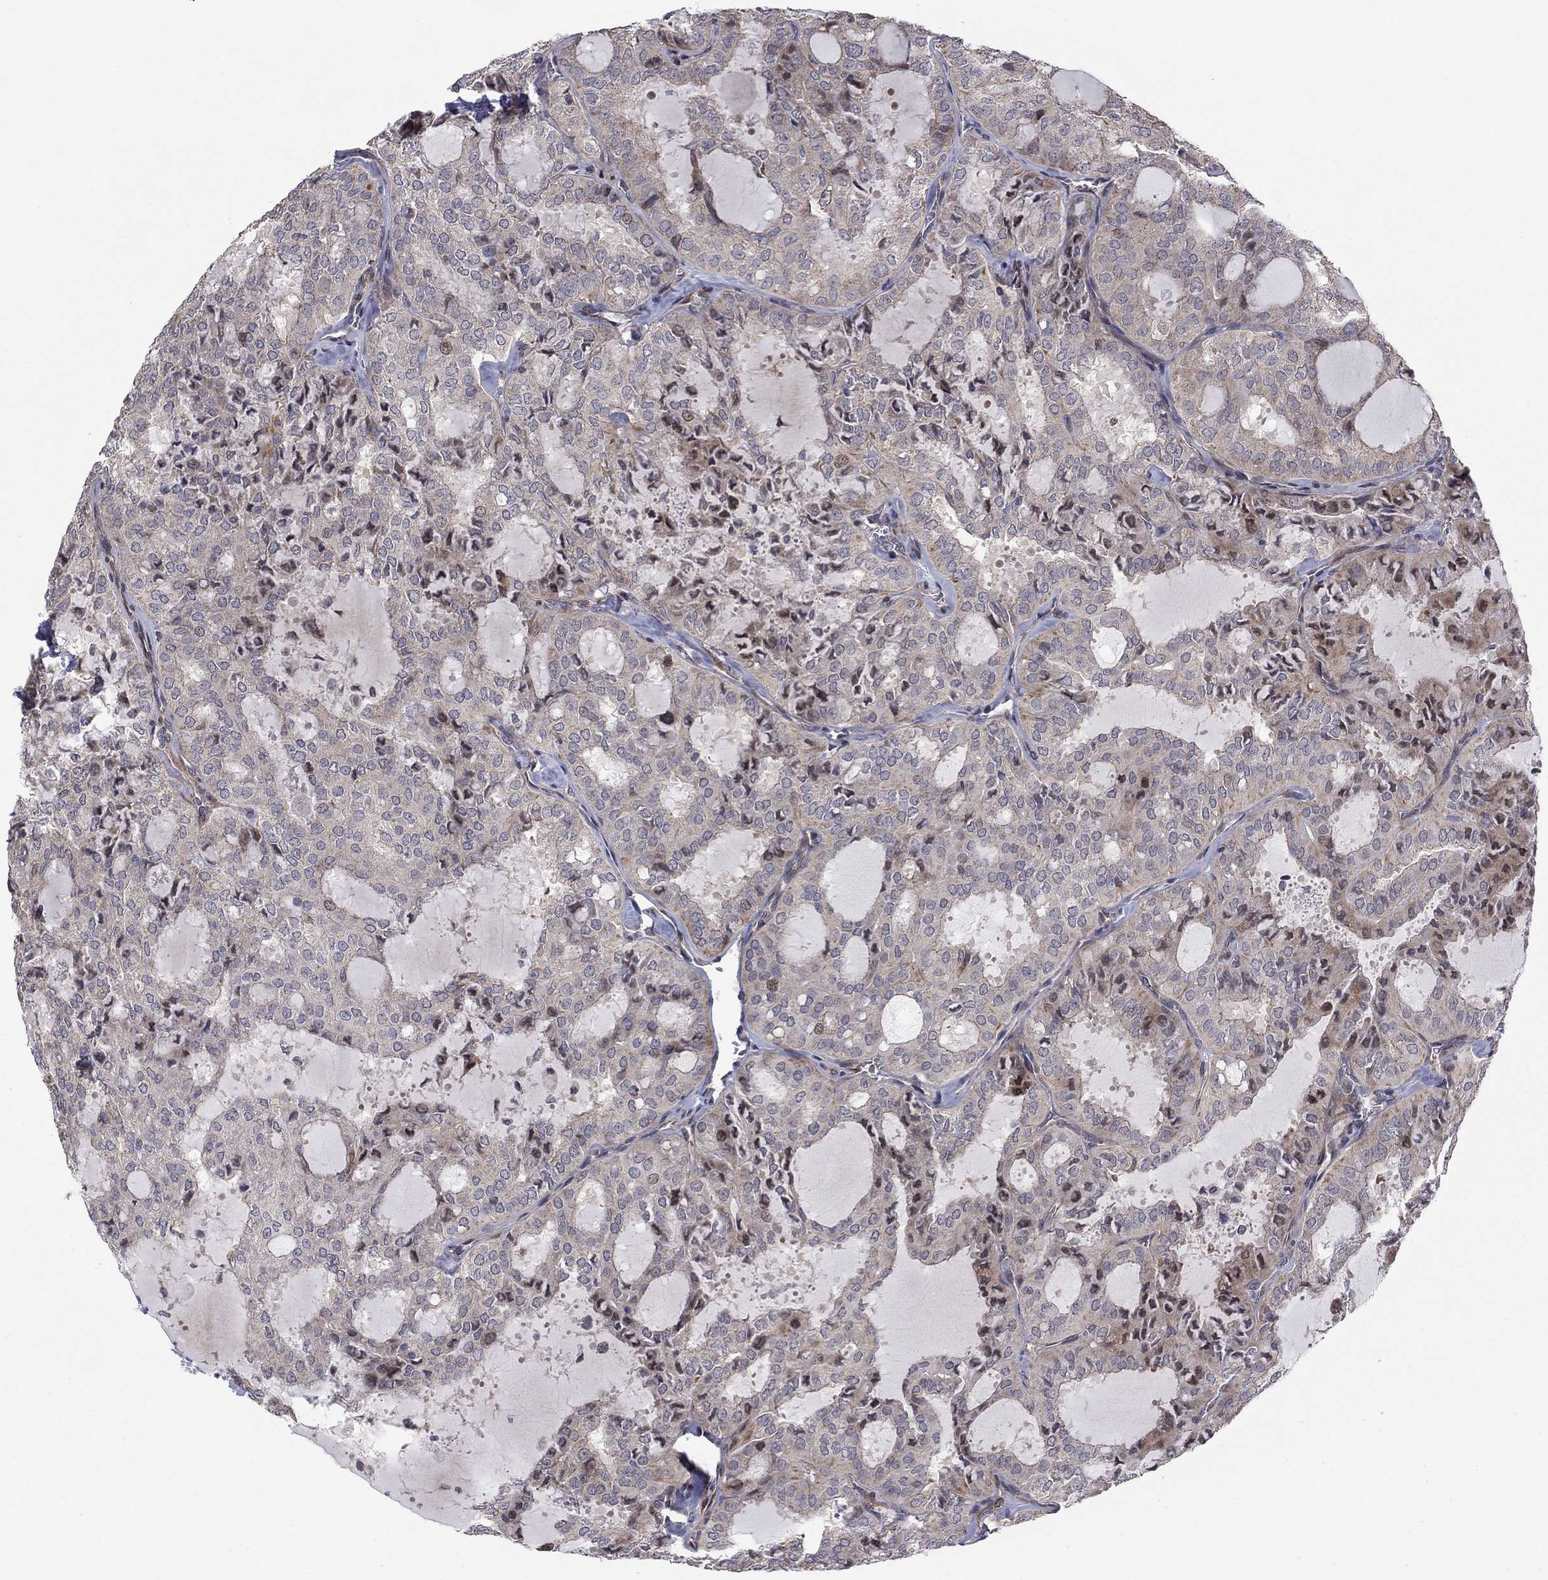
{"staining": {"intensity": "negative", "quantity": "none", "location": "none"}, "tissue": "thyroid cancer", "cell_type": "Tumor cells", "image_type": "cancer", "snomed": [{"axis": "morphology", "description": "Follicular adenoma carcinoma, NOS"}, {"axis": "topography", "description": "Thyroid gland"}], "caption": "Immunohistochemical staining of thyroid cancer (follicular adenoma carcinoma) displays no significant positivity in tumor cells. Brightfield microscopy of immunohistochemistry (IHC) stained with DAB (brown) and hematoxylin (blue), captured at high magnification.", "gene": "BCL11A", "patient": {"sex": "male", "age": 75}}